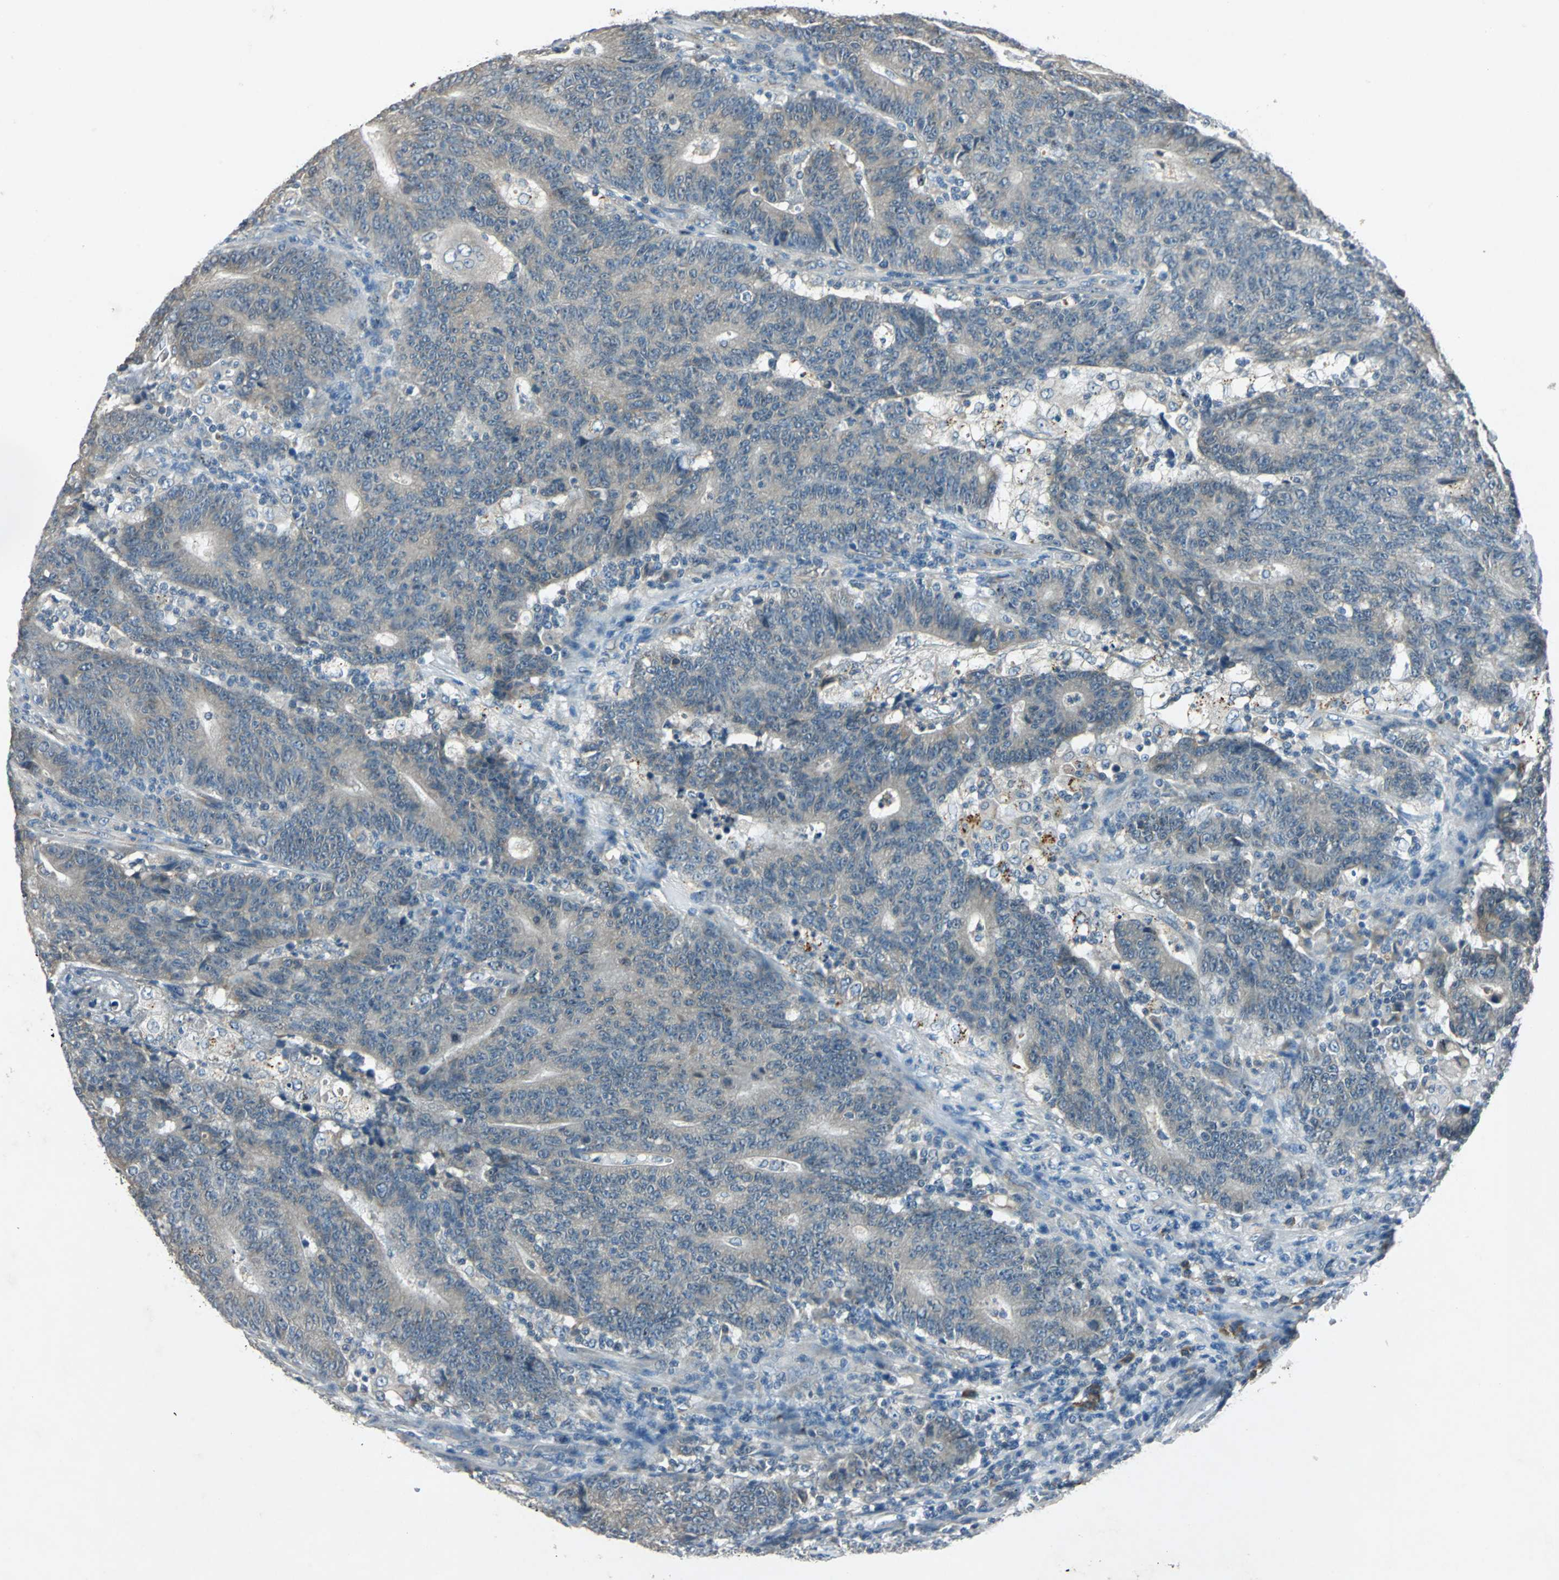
{"staining": {"intensity": "negative", "quantity": "none", "location": "none"}, "tissue": "colorectal cancer", "cell_type": "Tumor cells", "image_type": "cancer", "snomed": [{"axis": "morphology", "description": "Normal tissue, NOS"}, {"axis": "morphology", "description": "Adenocarcinoma, NOS"}, {"axis": "topography", "description": "Colon"}], "caption": "The photomicrograph exhibits no significant positivity in tumor cells of colorectal cancer (adenocarcinoma).", "gene": "SLC2A13", "patient": {"sex": "female", "age": 75}}